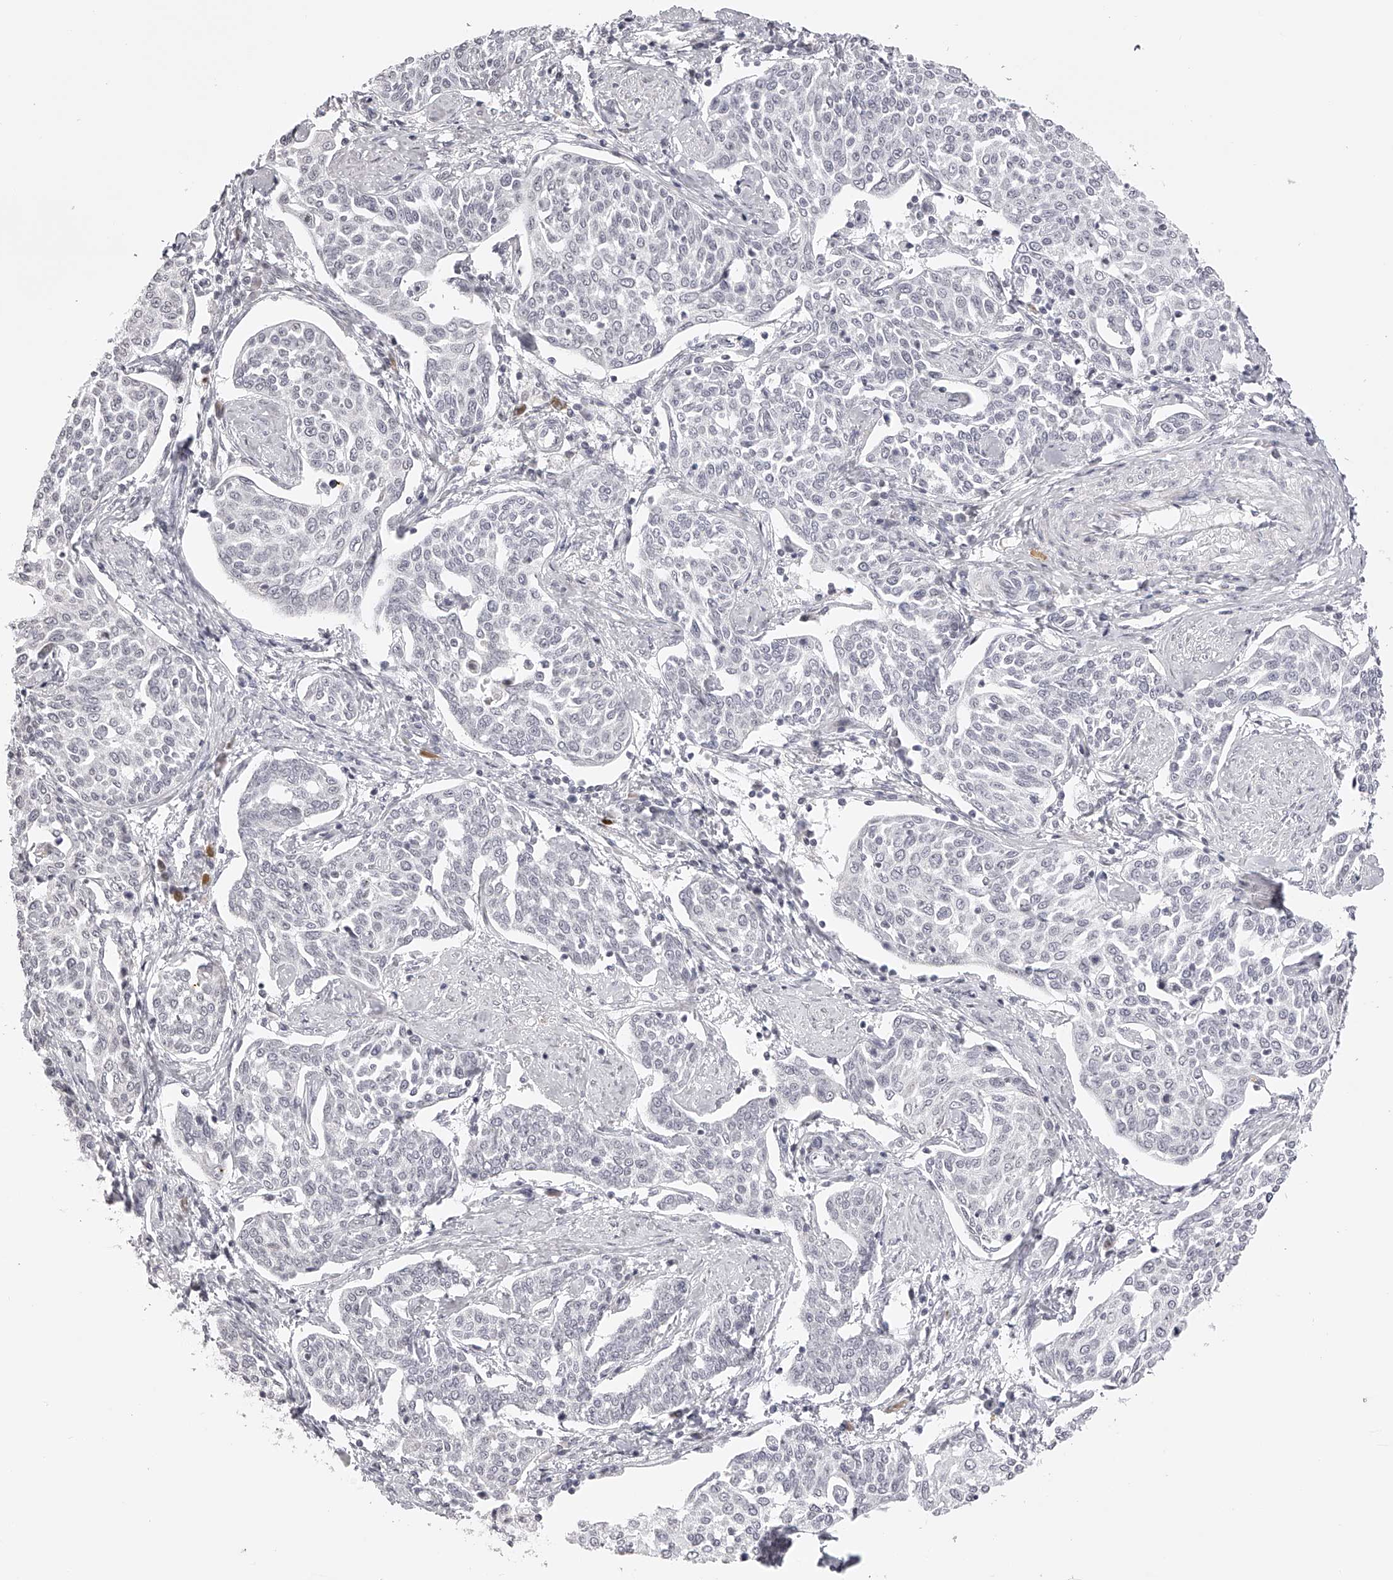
{"staining": {"intensity": "negative", "quantity": "none", "location": "none"}, "tissue": "cervical cancer", "cell_type": "Tumor cells", "image_type": "cancer", "snomed": [{"axis": "morphology", "description": "Squamous cell carcinoma, NOS"}, {"axis": "topography", "description": "Cervix"}], "caption": "The immunohistochemistry (IHC) photomicrograph has no significant staining in tumor cells of cervical squamous cell carcinoma tissue. The staining is performed using DAB (3,3'-diaminobenzidine) brown chromogen with nuclei counter-stained in using hematoxylin.", "gene": "PLEKHG1", "patient": {"sex": "female", "age": 34}}